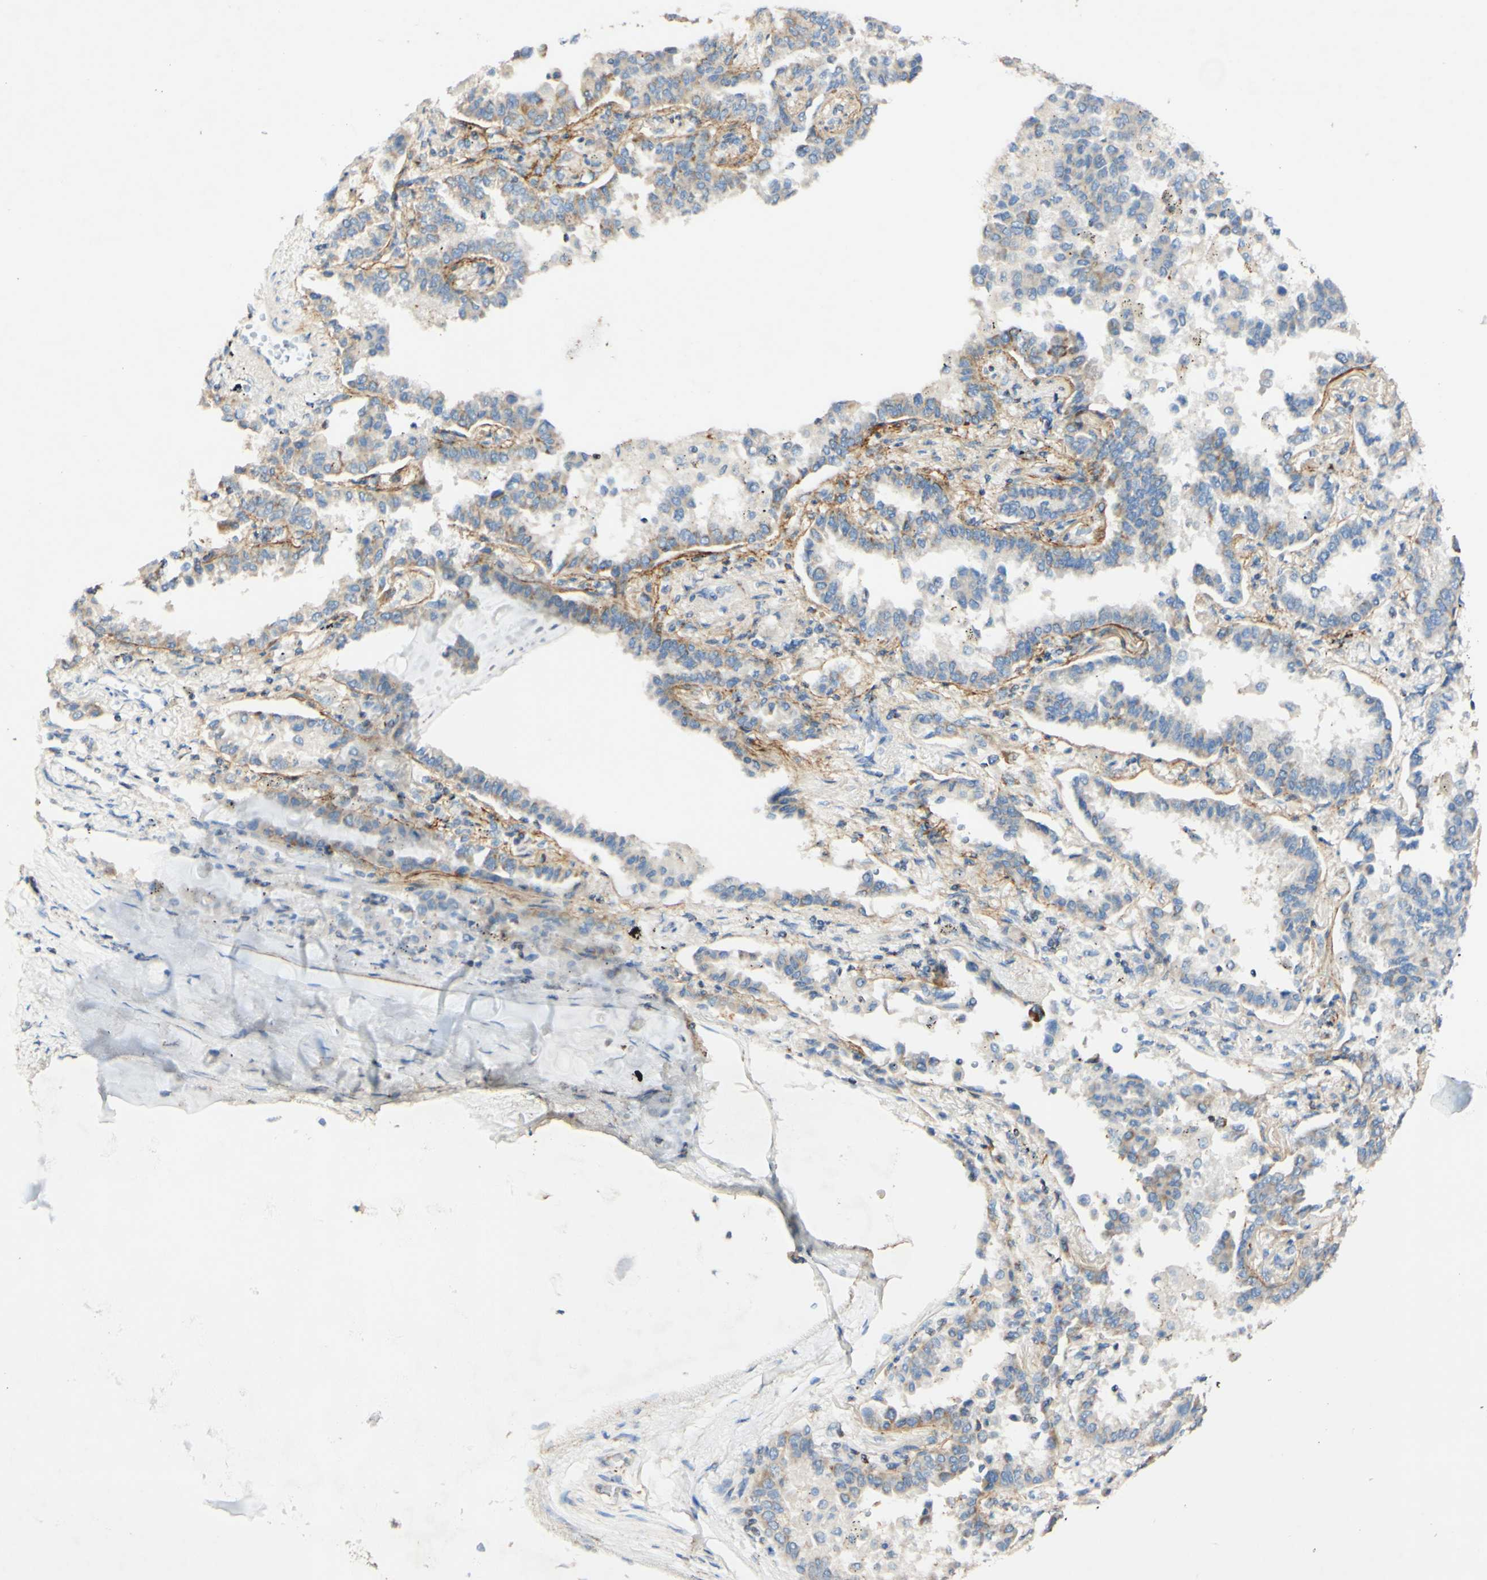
{"staining": {"intensity": "negative", "quantity": "none", "location": "none"}, "tissue": "lung cancer", "cell_type": "Tumor cells", "image_type": "cancer", "snomed": [{"axis": "morphology", "description": "Normal tissue, NOS"}, {"axis": "morphology", "description": "Adenocarcinoma, NOS"}, {"axis": "topography", "description": "Lung"}], "caption": "The IHC photomicrograph has no significant staining in tumor cells of lung adenocarcinoma tissue. Brightfield microscopy of immunohistochemistry stained with DAB (3,3'-diaminobenzidine) (brown) and hematoxylin (blue), captured at high magnification.", "gene": "OXCT1", "patient": {"sex": "male", "age": 59}}